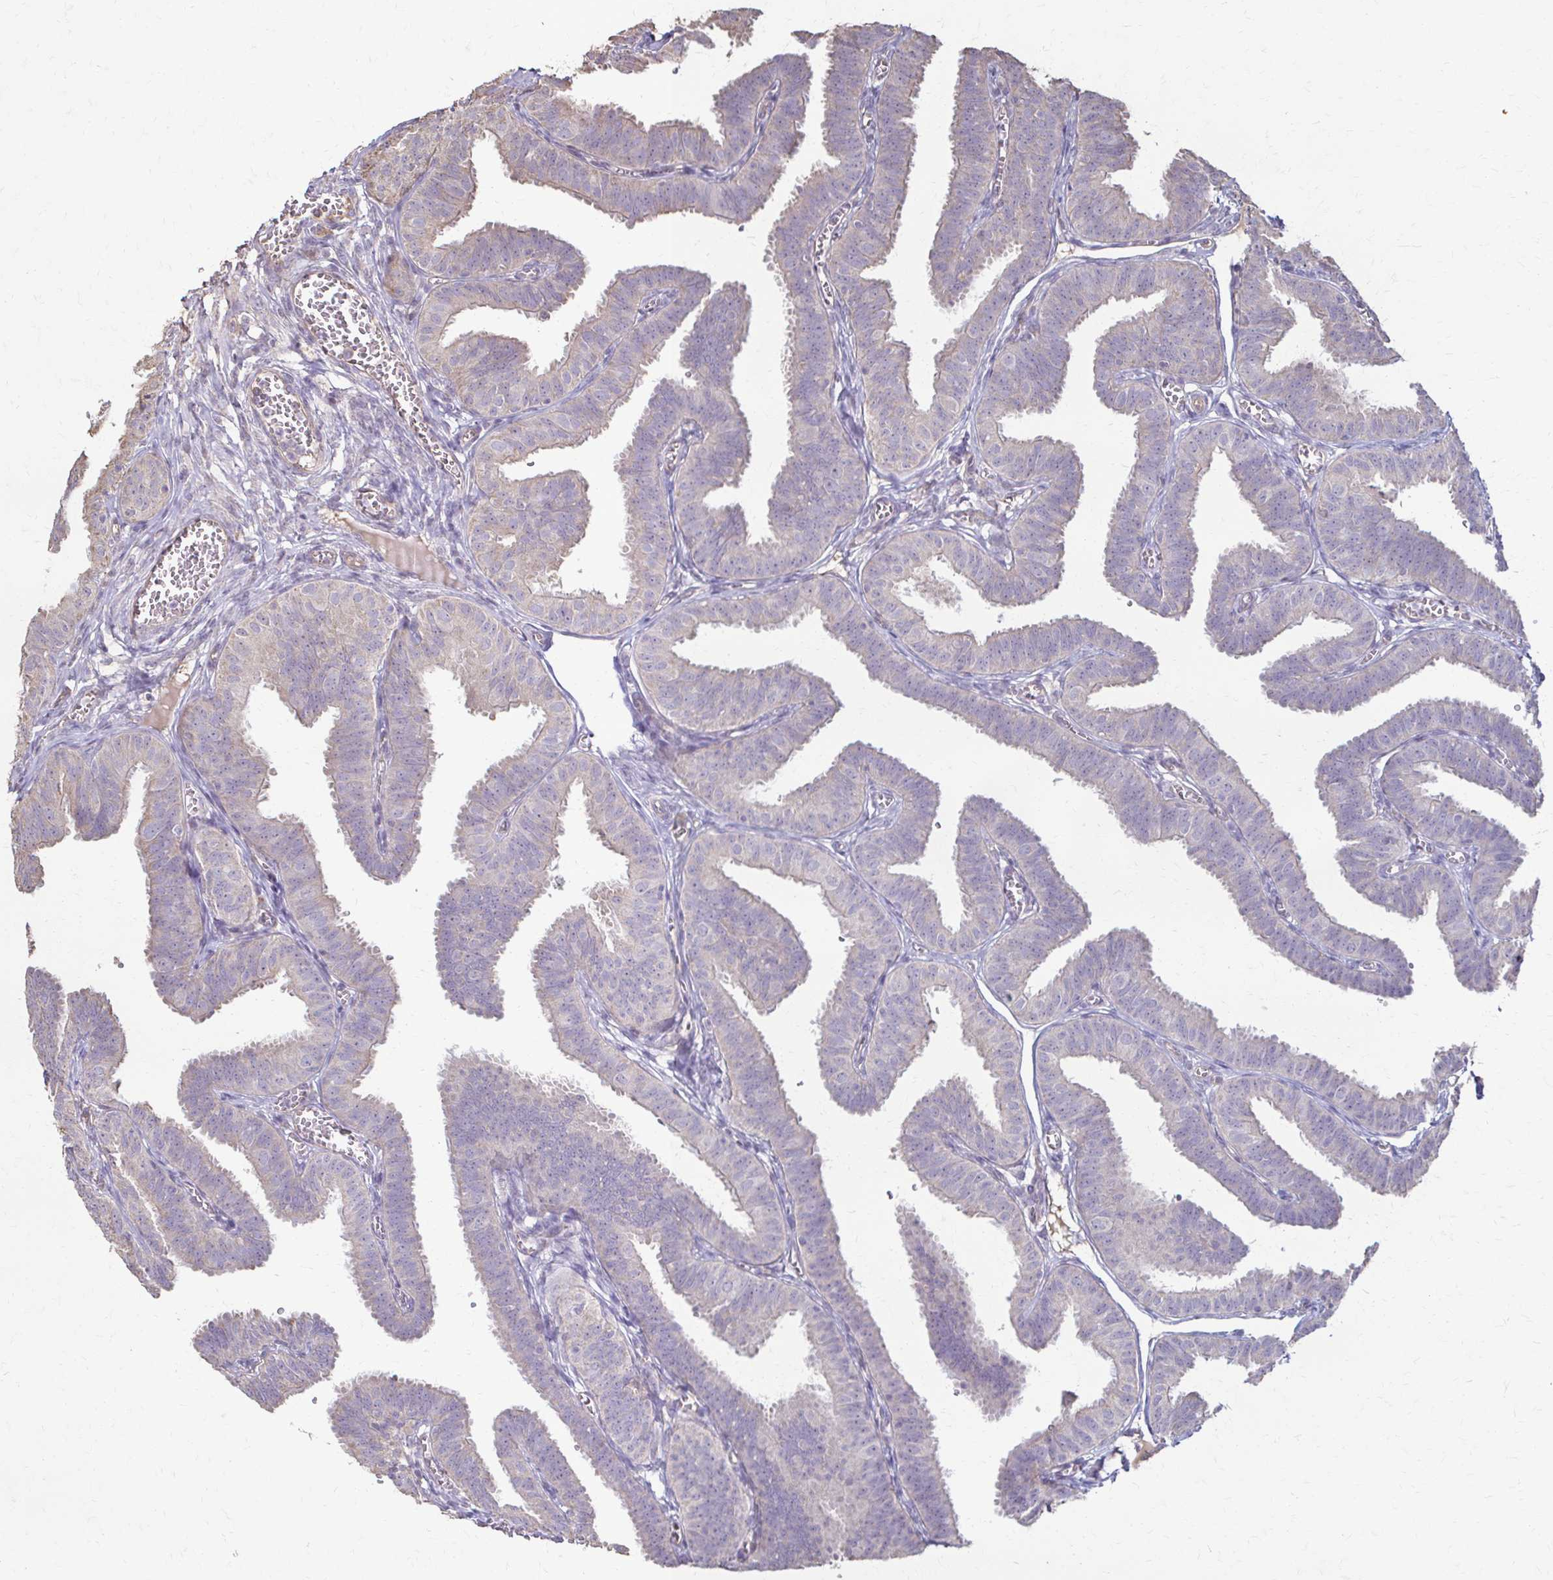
{"staining": {"intensity": "weak", "quantity": "<25%", "location": "cytoplasmic/membranous"}, "tissue": "fallopian tube", "cell_type": "Glandular cells", "image_type": "normal", "snomed": [{"axis": "morphology", "description": "Normal tissue, NOS"}, {"axis": "topography", "description": "Fallopian tube"}], "caption": "Micrograph shows no significant protein staining in glandular cells of unremarkable fallopian tube.", "gene": "IL18BP", "patient": {"sex": "female", "age": 25}}